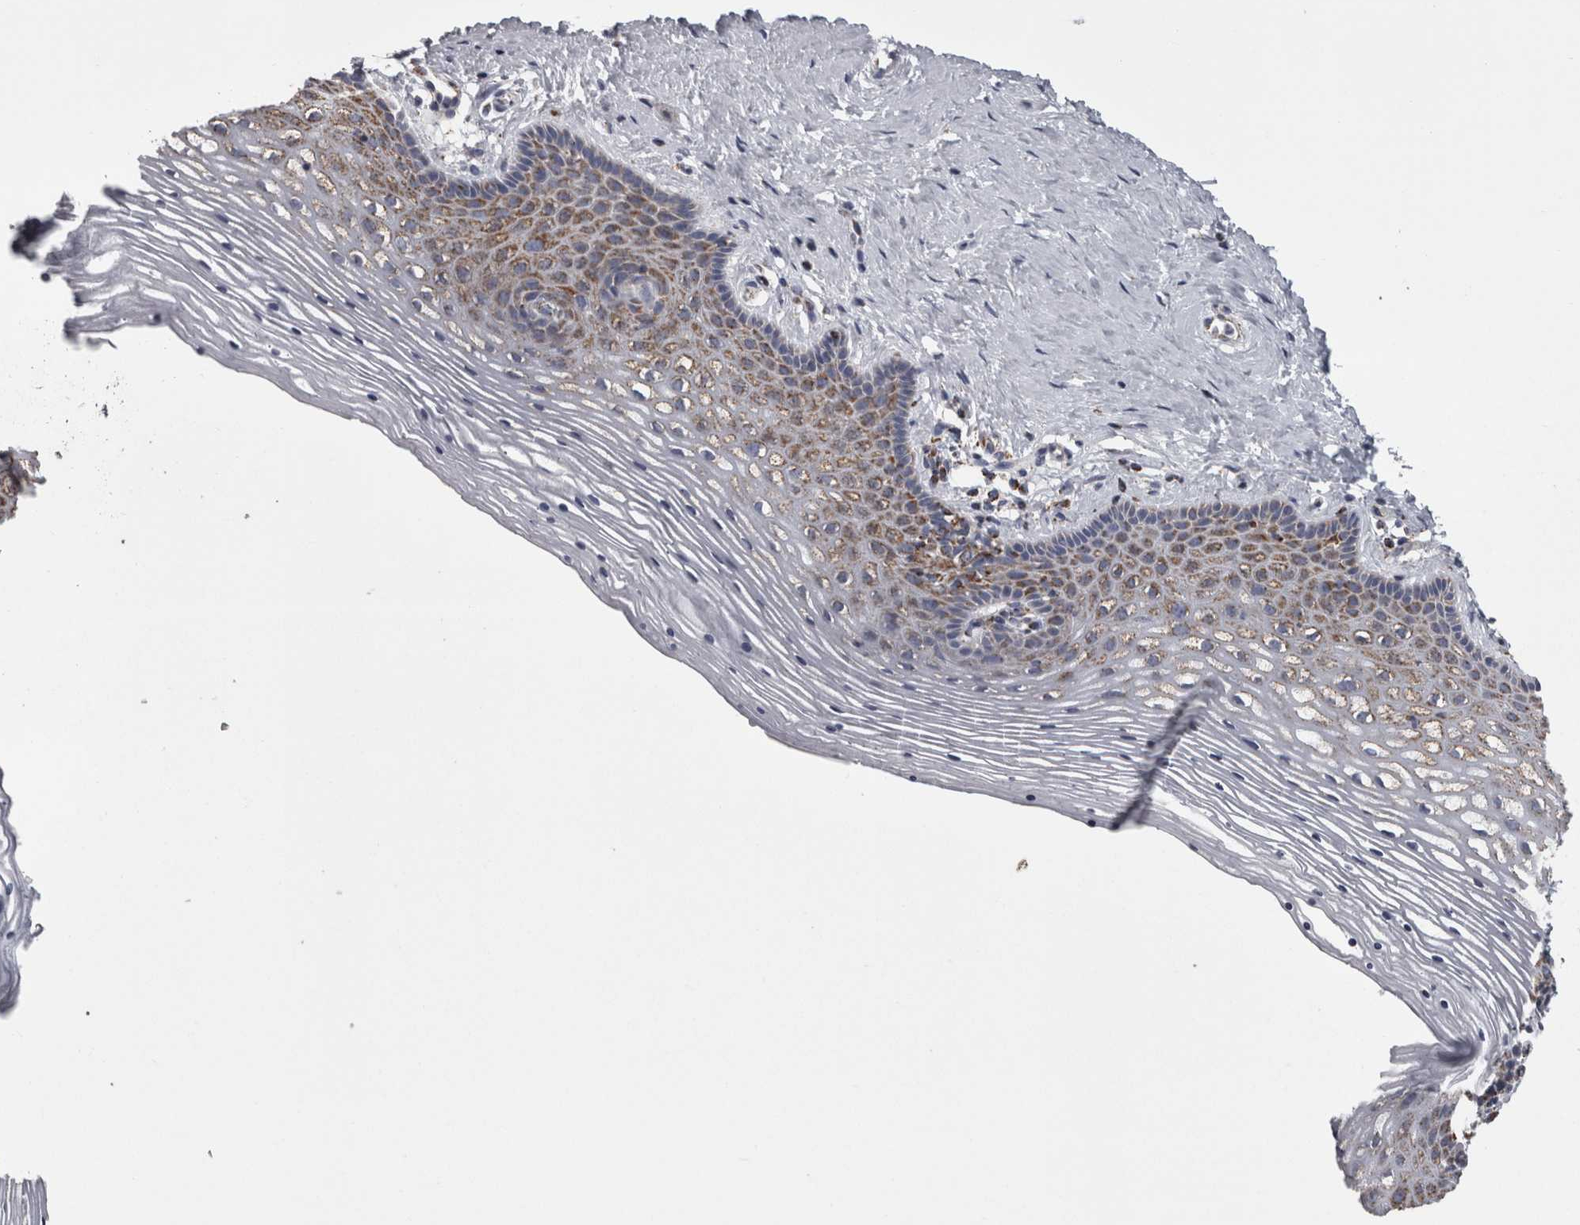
{"staining": {"intensity": "moderate", "quantity": "25%-75%", "location": "cytoplasmic/membranous"}, "tissue": "vagina", "cell_type": "Squamous epithelial cells", "image_type": "normal", "snomed": [{"axis": "morphology", "description": "Normal tissue, NOS"}, {"axis": "topography", "description": "Vagina"}], "caption": "Unremarkable vagina demonstrates moderate cytoplasmic/membranous expression in about 25%-75% of squamous epithelial cells (Brightfield microscopy of DAB IHC at high magnification)..", "gene": "MDH2", "patient": {"sex": "female", "age": 32}}